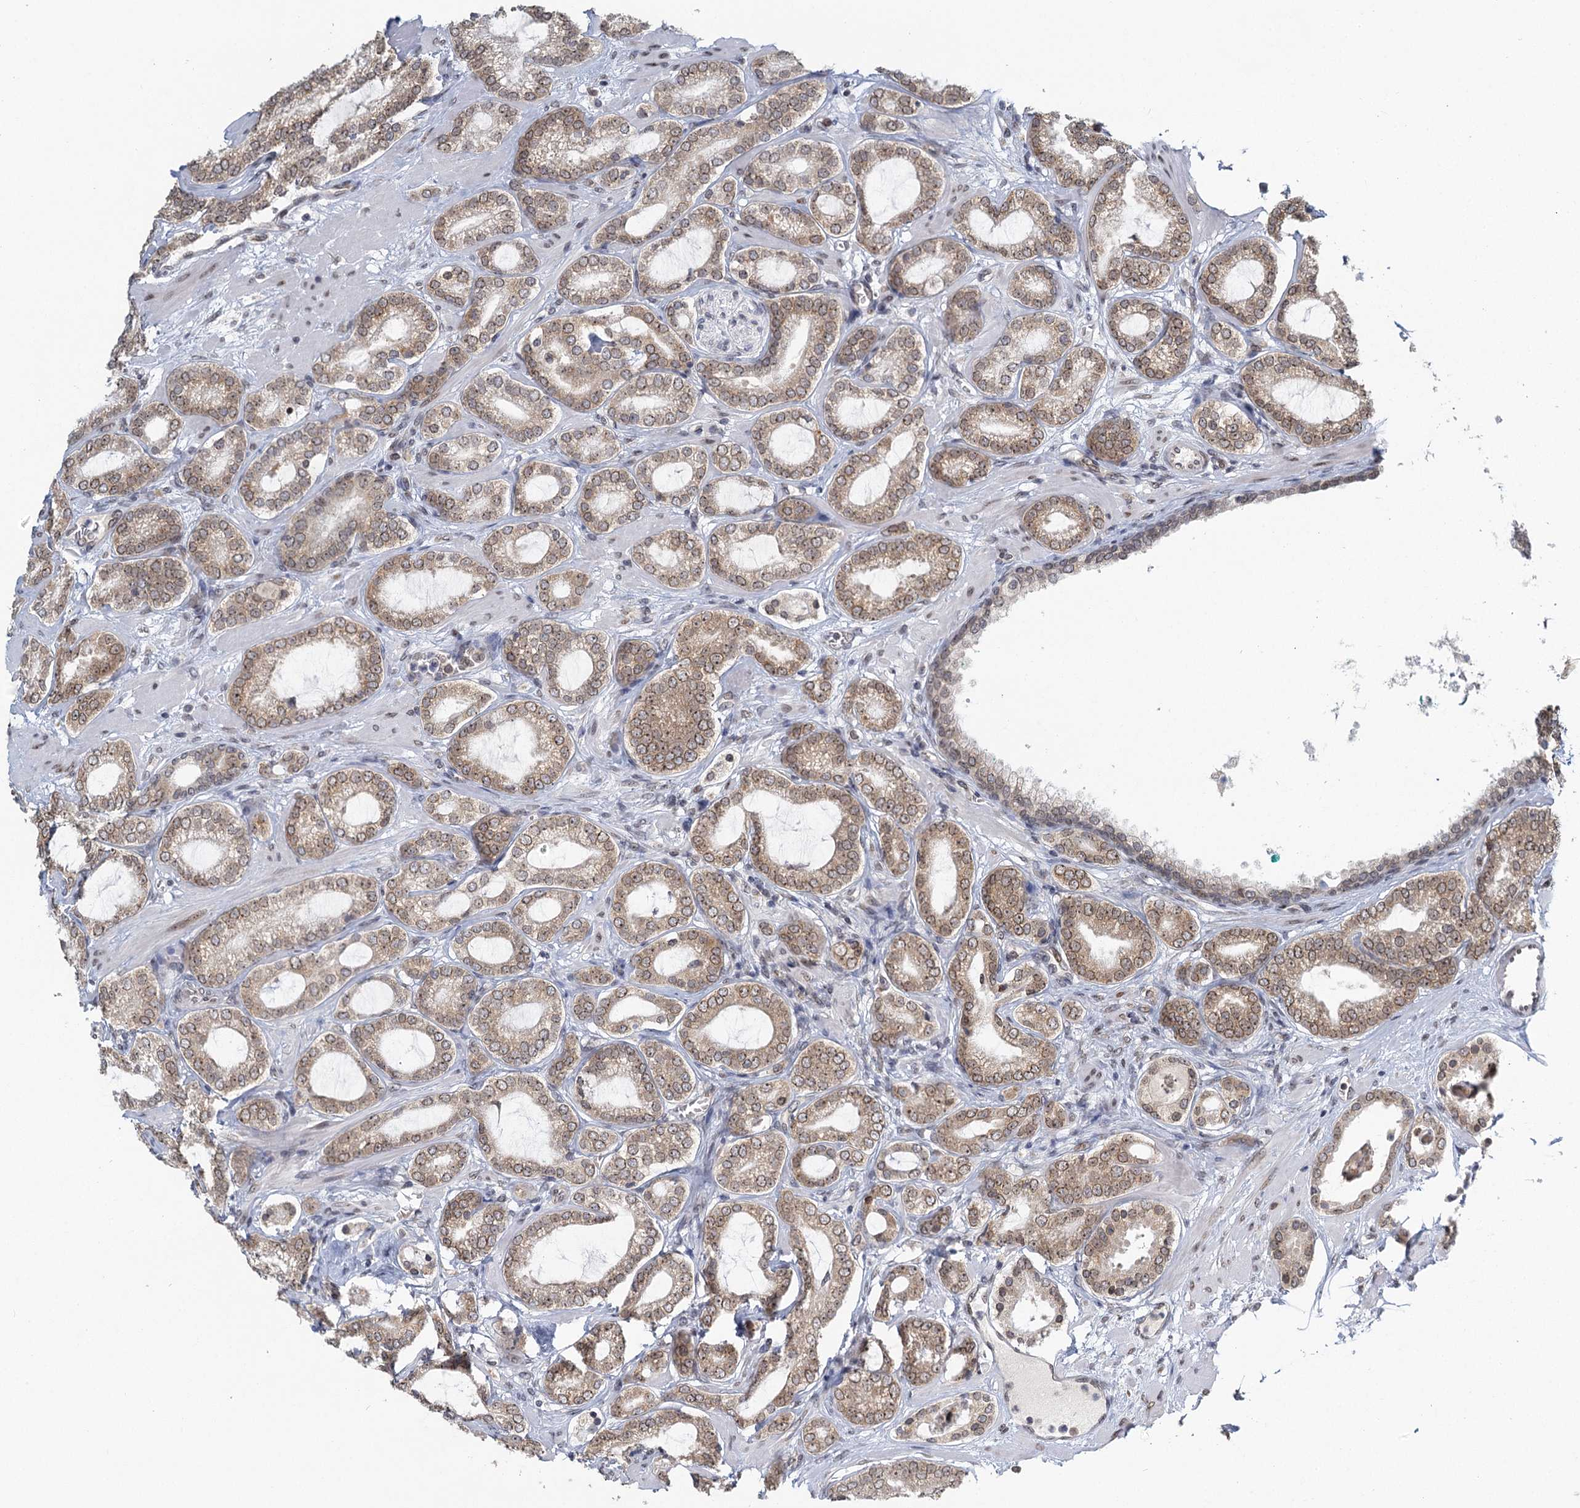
{"staining": {"intensity": "weak", "quantity": ">75%", "location": "cytoplasmic/membranous,nuclear"}, "tissue": "prostate cancer", "cell_type": "Tumor cells", "image_type": "cancer", "snomed": [{"axis": "morphology", "description": "Adenocarcinoma, High grade"}, {"axis": "topography", "description": "Prostate"}], "caption": "IHC staining of prostate high-grade adenocarcinoma, which shows low levels of weak cytoplasmic/membranous and nuclear staining in about >75% of tumor cells indicating weak cytoplasmic/membranous and nuclear protein positivity. The staining was performed using DAB (brown) for protein detection and nuclei were counterstained in hematoxylin (blue).", "gene": "TREX1", "patient": {"sex": "male", "age": 60}}